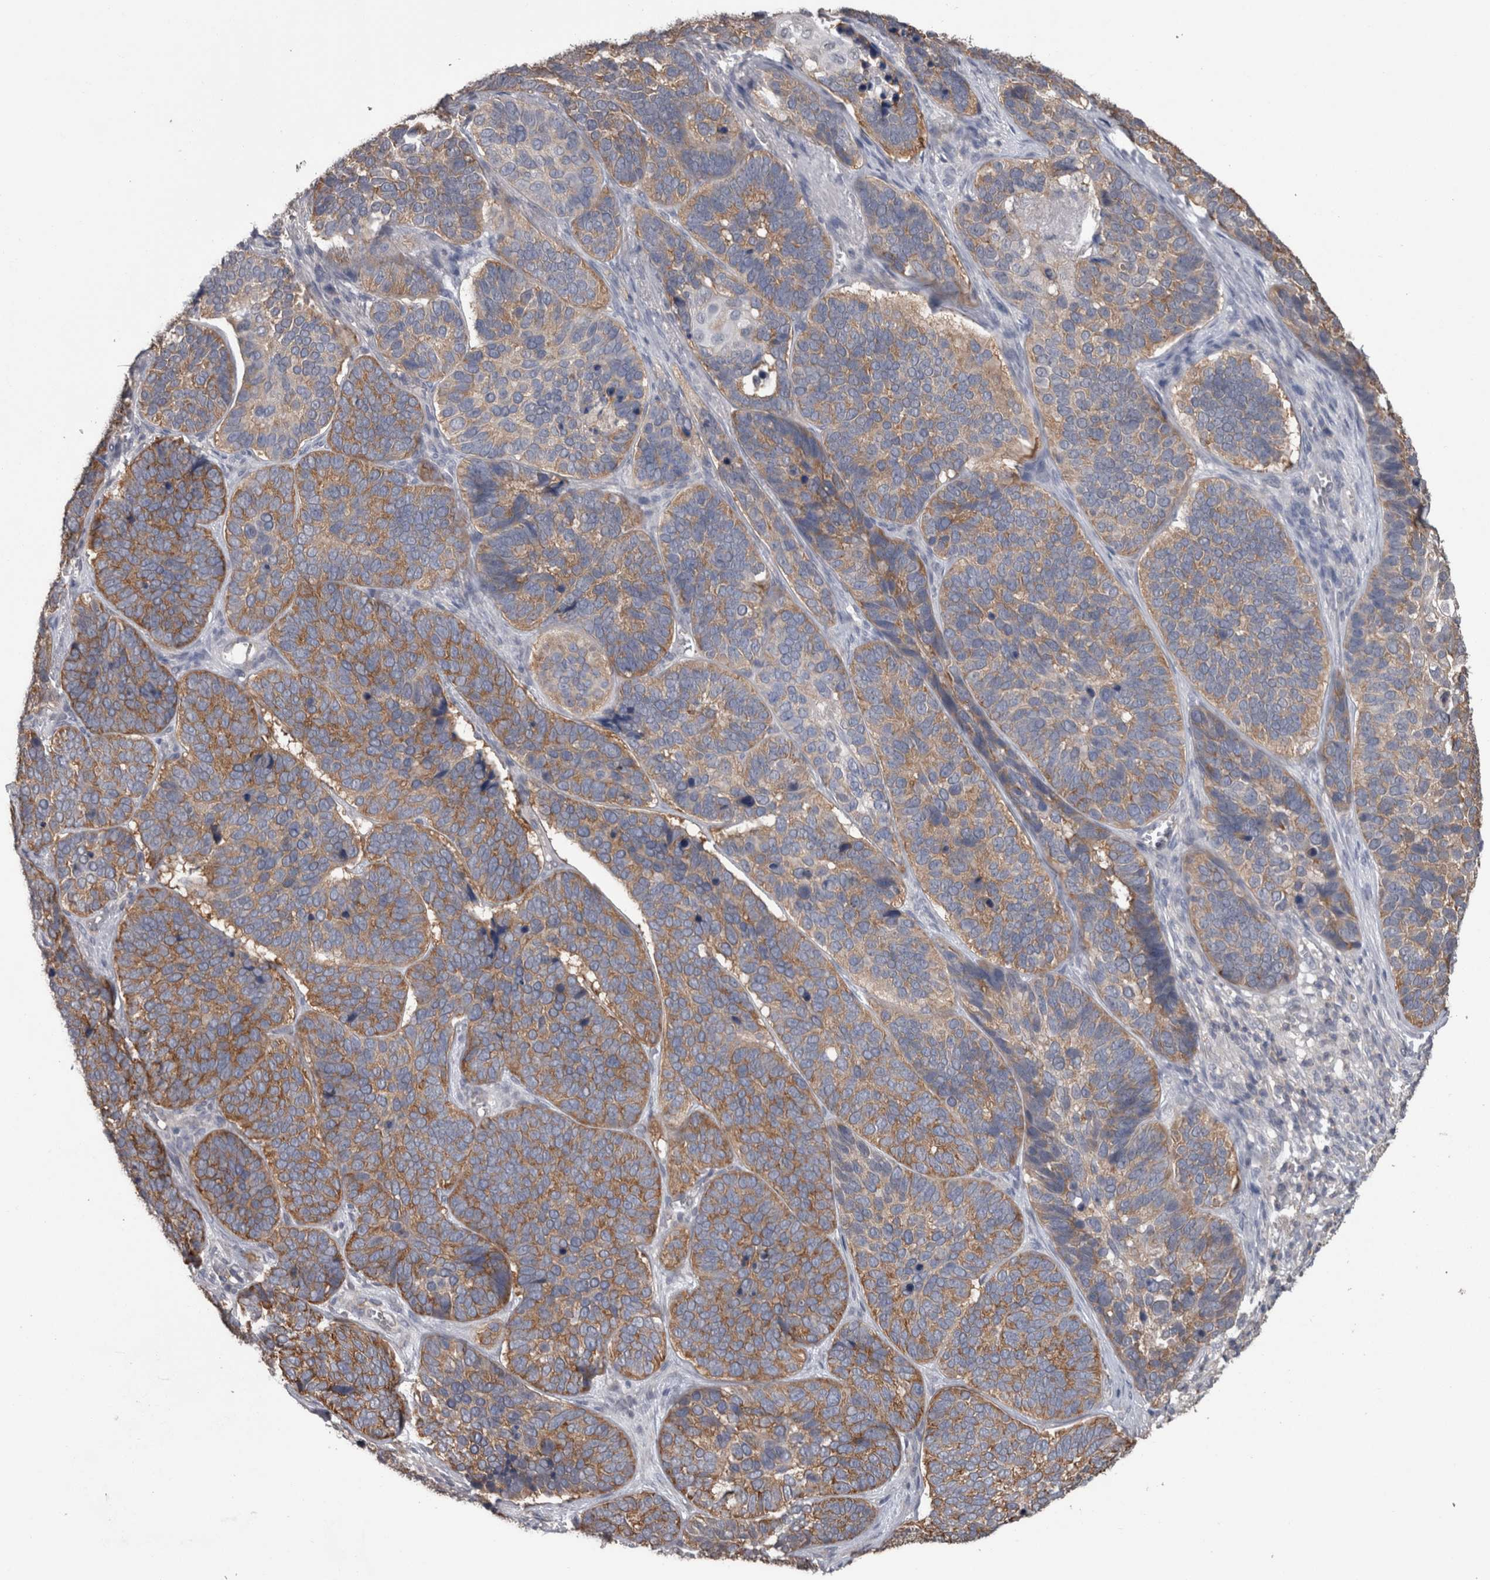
{"staining": {"intensity": "moderate", "quantity": ">75%", "location": "cytoplasmic/membranous"}, "tissue": "skin cancer", "cell_type": "Tumor cells", "image_type": "cancer", "snomed": [{"axis": "morphology", "description": "Basal cell carcinoma"}, {"axis": "topography", "description": "Skin"}], "caption": "Immunohistochemical staining of skin cancer shows medium levels of moderate cytoplasmic/membranous positivity in about >75% of tumor cells.", "gene": "DDX6", "patient": {"sex": "male", "age": 62}}